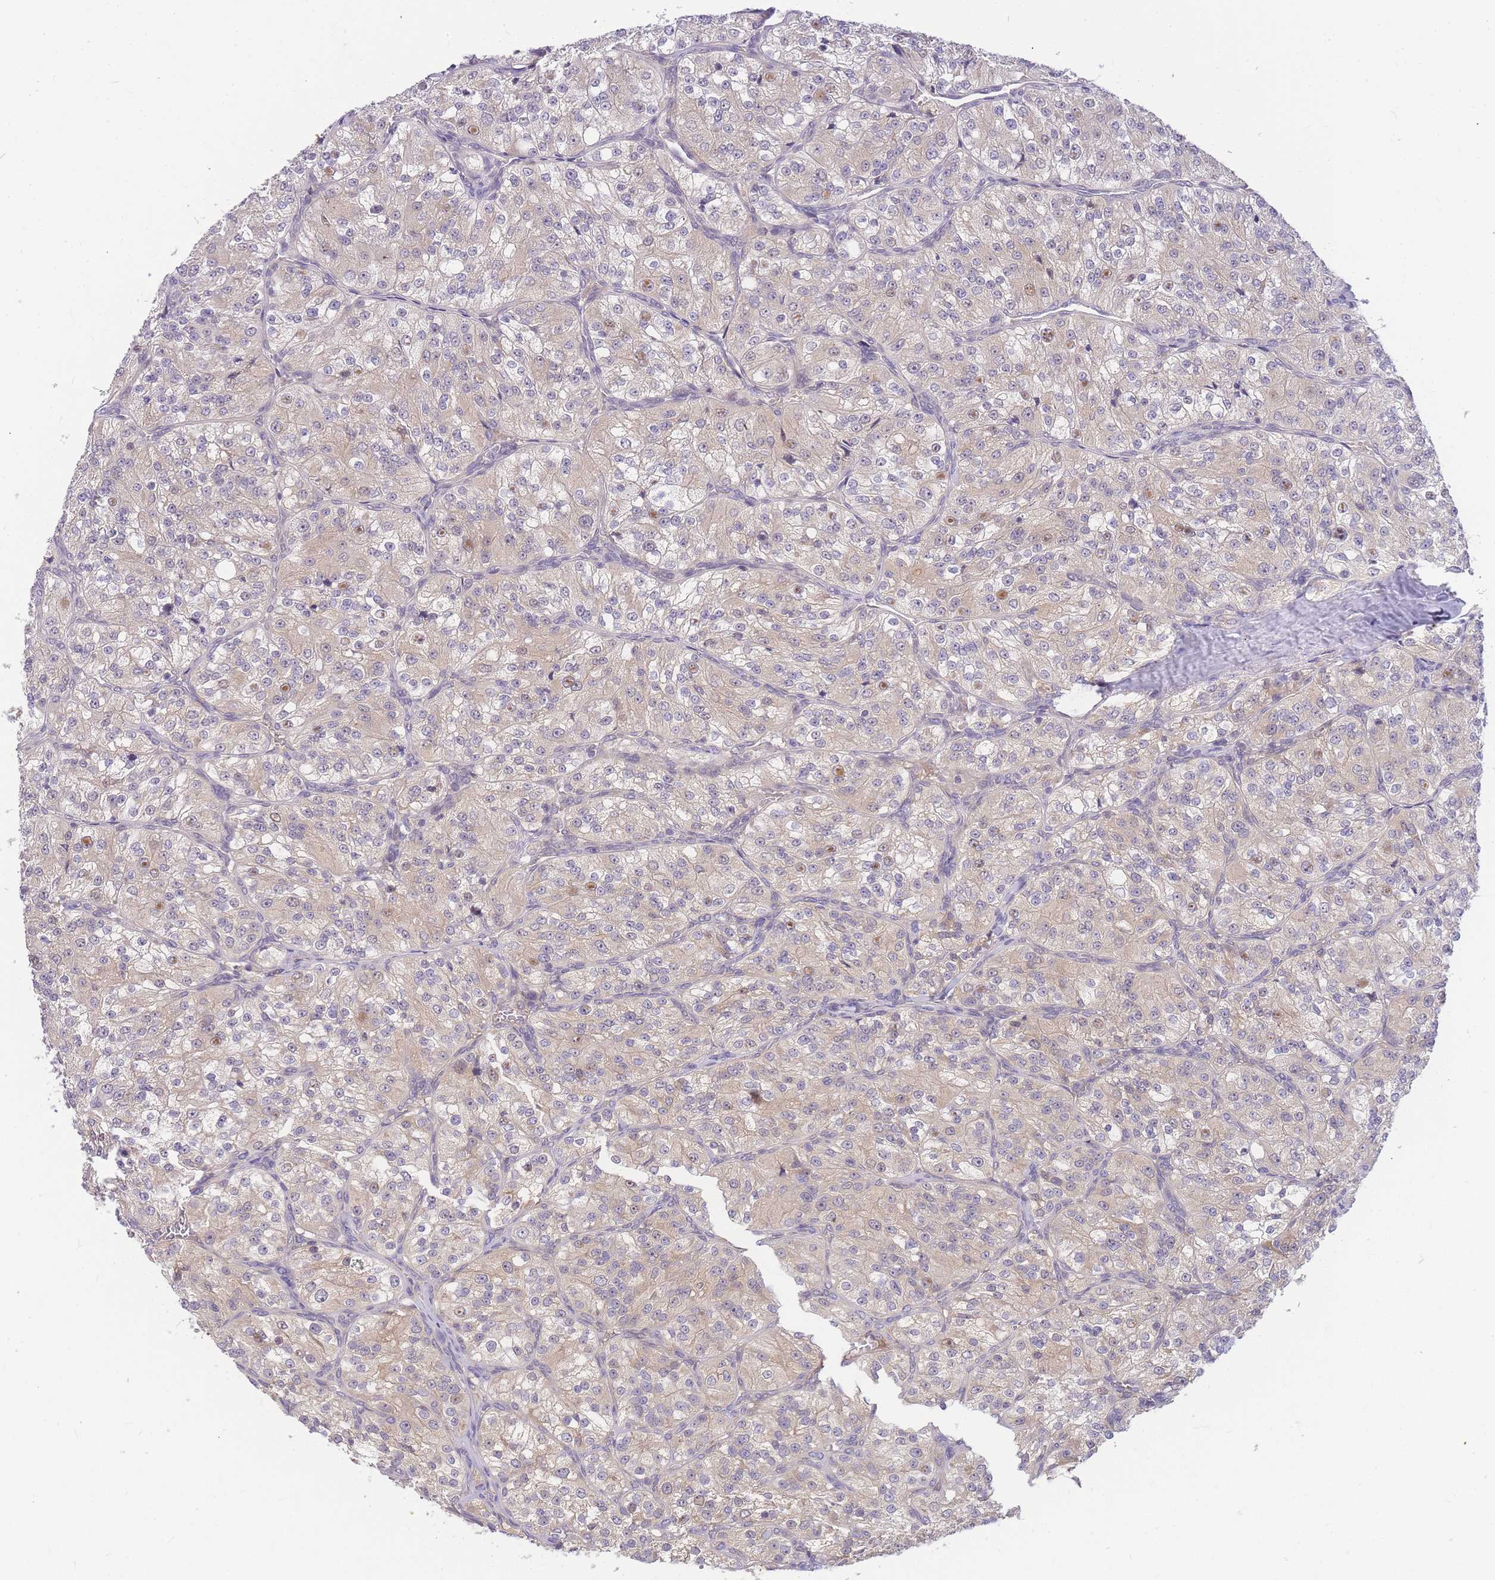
{"staining": {"intensity": "weak", "quantity": "<25%", "location": "cytoplasmic/membranous"}, "tissue": "renal cancer", "cell_type": "Tumor cells", "image_type": "cancer", "snomed": [{"axis": "morphology", "description": "Adenocarcinoma, NOS"}, {"axis": "topography", "description": "Kidney"}], "caption": "An image of human renal cancer is negative for staining in tumor cells.", "gene": "ZNF577", "patient": {"sex": "female", "age": 63}}